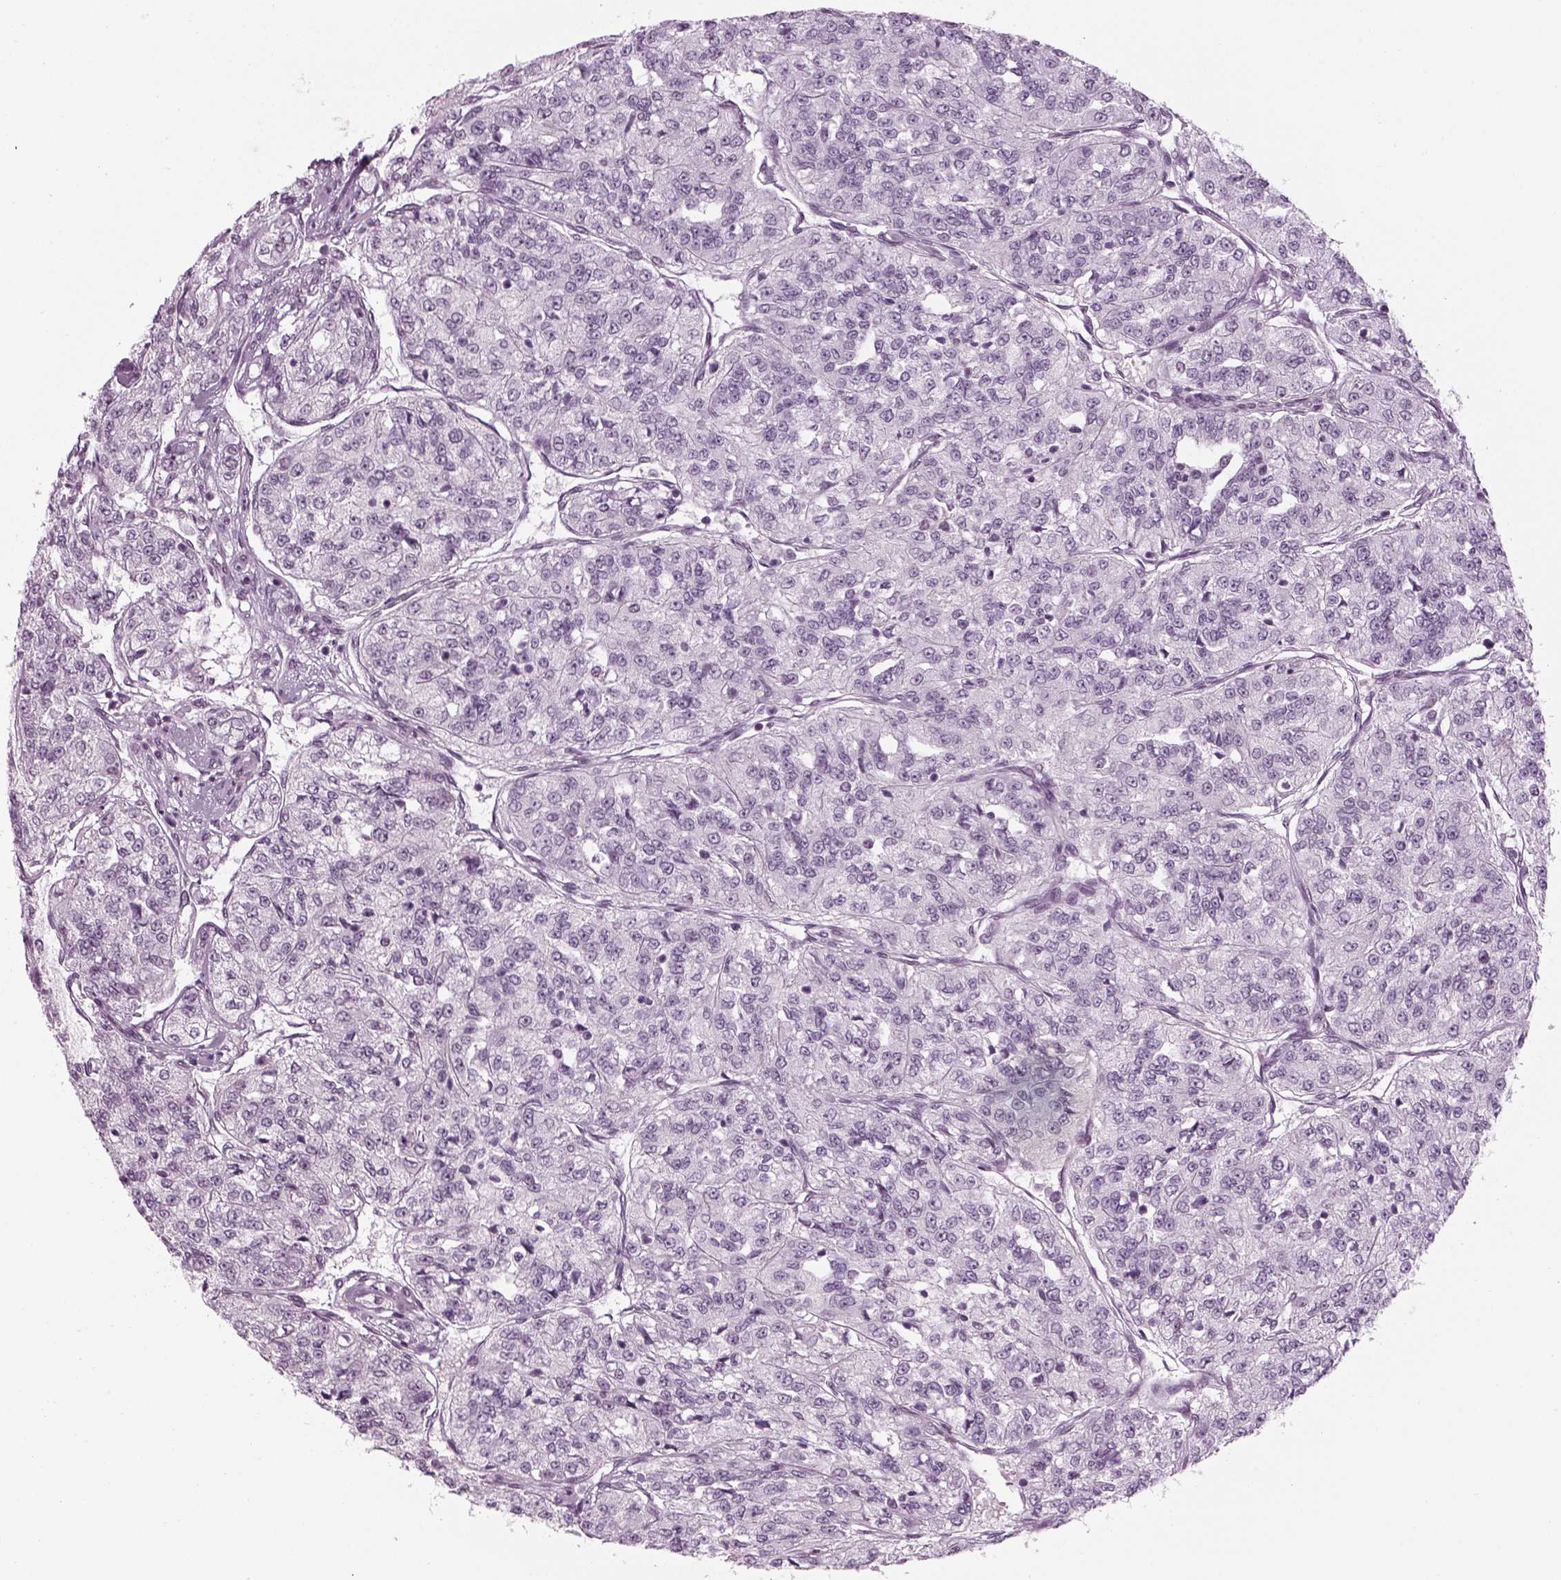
{"staining": {"intensity": "negative", "quantity": "none", "location": "none"}, "tissue": "renal cancer", "cell_type": "Tumor cells", "image_type": "cancer", "snomed": [{"axis": "morphology", "description": "Adenocarcinoma, NOS"}, {"axis": "topography", "description": "Kidney"}], "caption": "Tumor cells show no significant positivity in renal cancer (adenocarcinoma).", "gene": "KCNG2", "patient": {"sex": "female", "age": 63}}